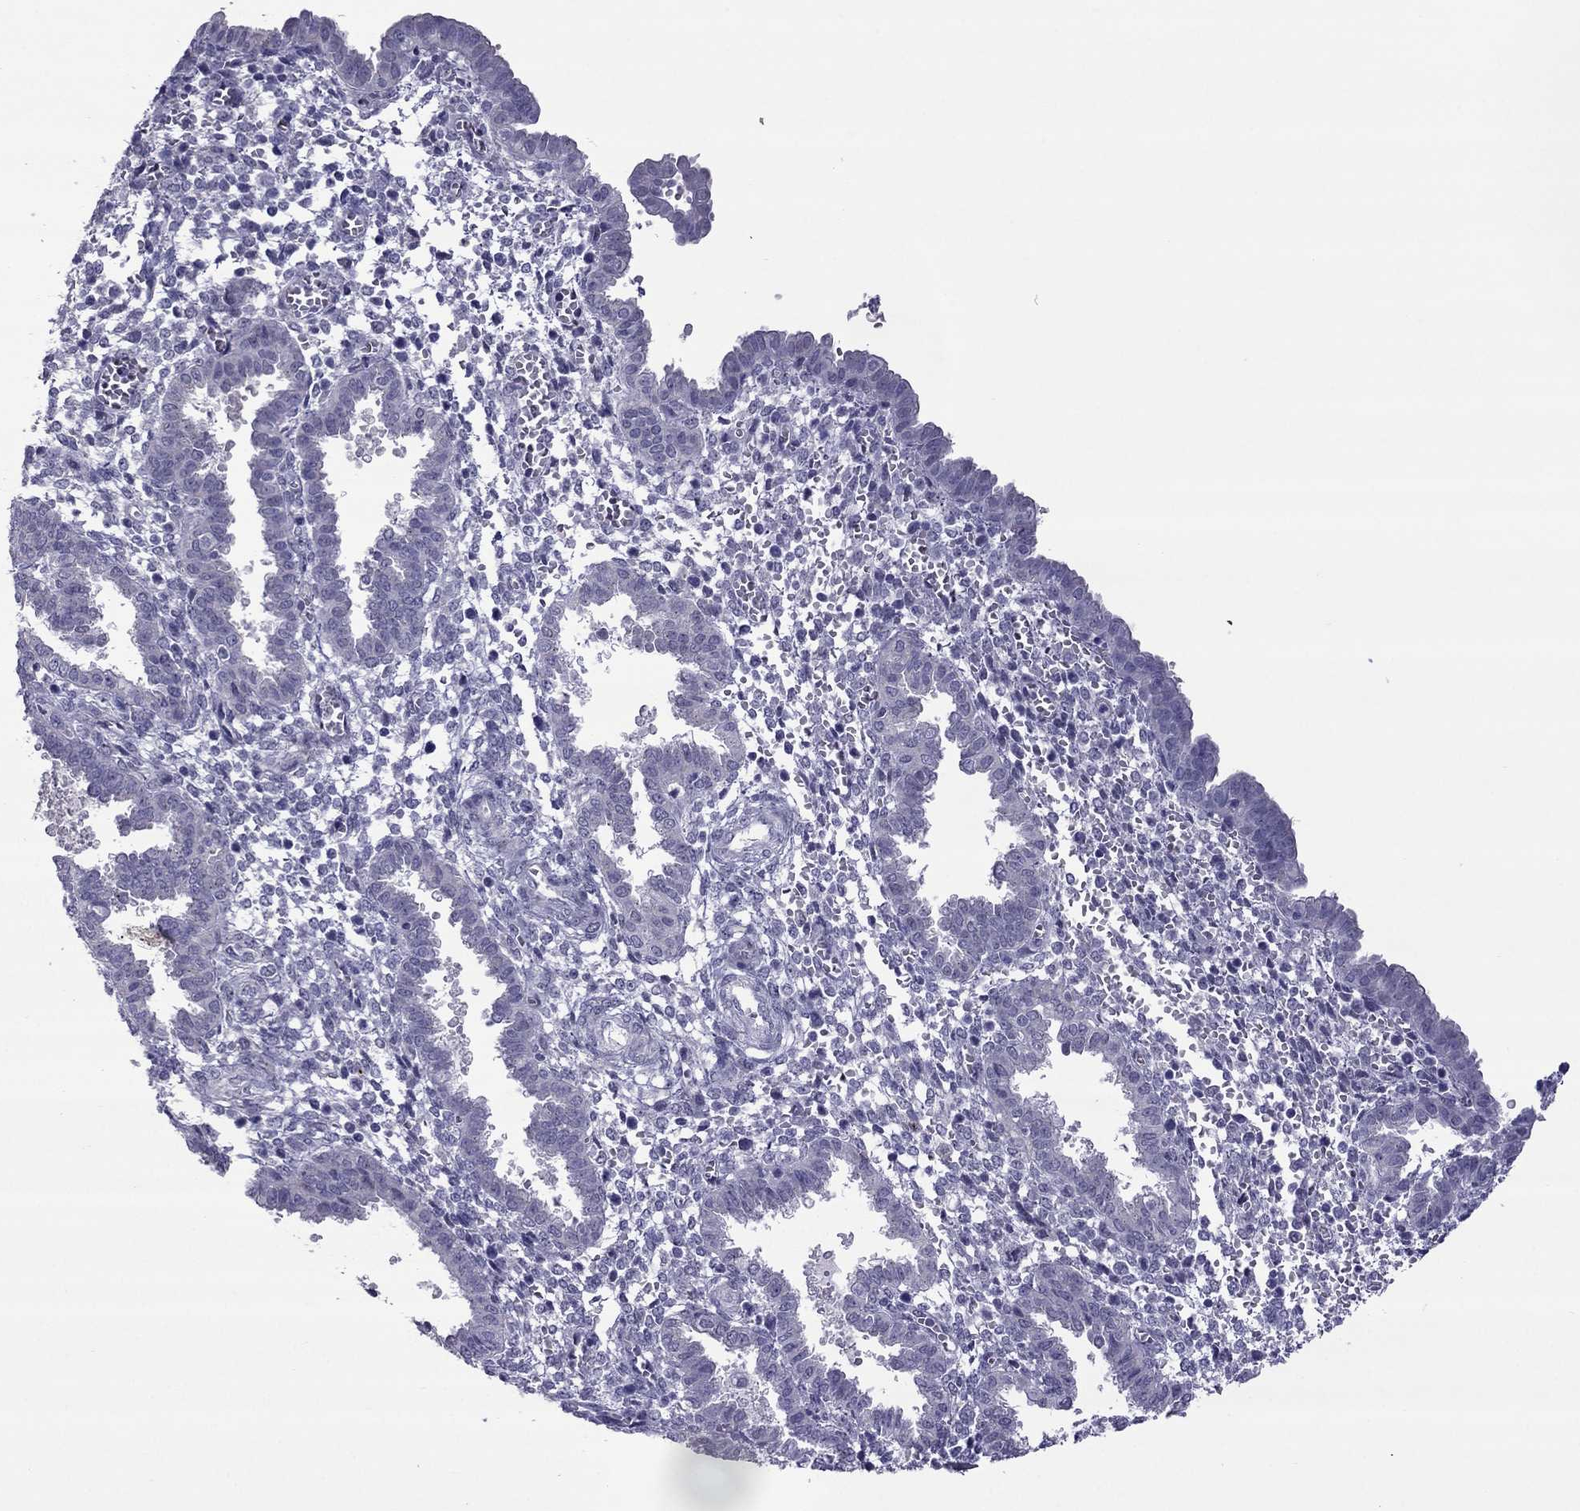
{"staining": {"intensity": "negative", "quantity": "none", "location": "none"}, "tissue": "endometrium", "cell_type": "Cells in endometrial stroma", "image_type": "normal", "snomed": [{"axis": "morphology", "description": "Normal tissue, NOS"}, {"axis": "topography", "description": "Endometrium"}], "caption": "Immunohistochemistry of normal endometrium shows no expression in cells in endometrial stroma. (Stains: DAB immunohistochemistry with hematoxylin counter stain, Microscopy: brightfield microscopy at high magnification).", "gene": "MYBPH", "patient": {"sex": "female", "age": 37}}